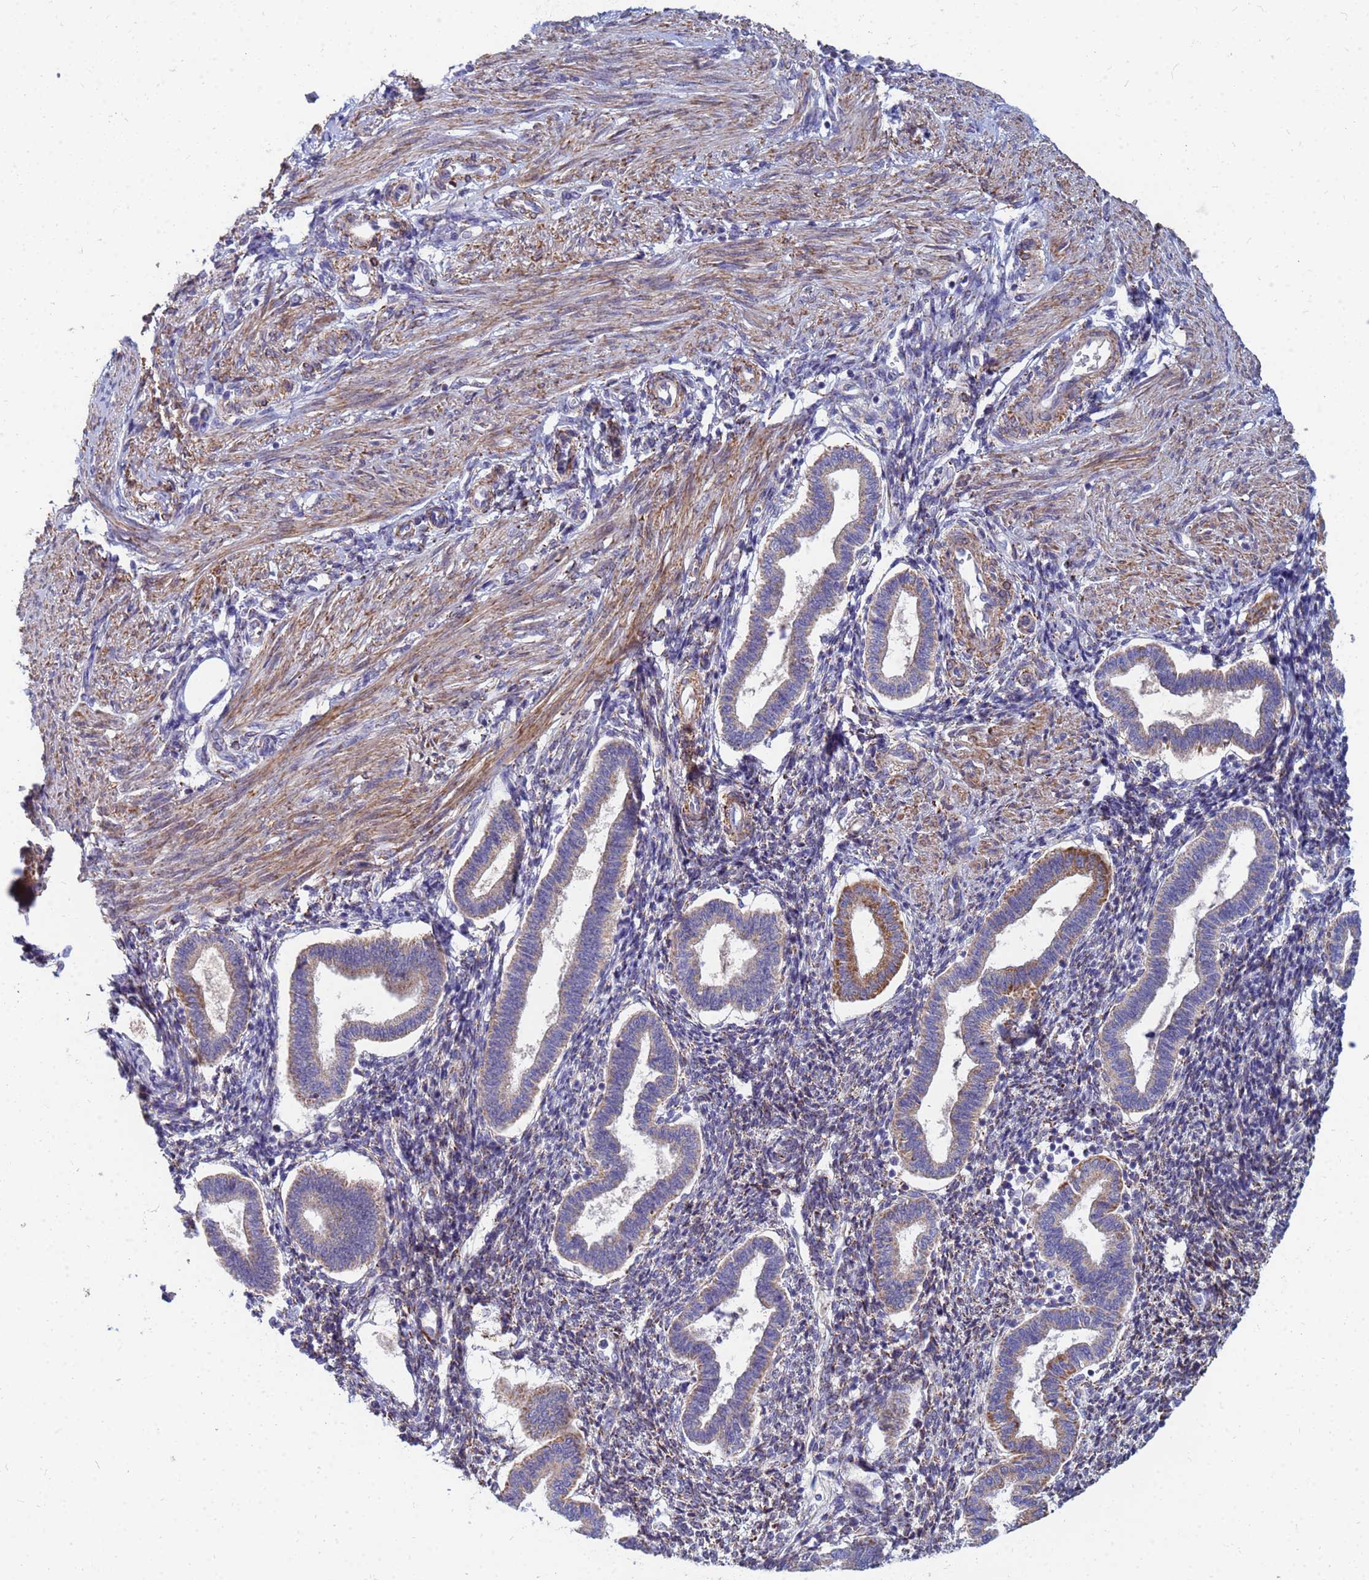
{"staining": {"intensity": "weak", "quantity": "<25%", "location": "cytoplasmic/membranous"}, "tissue": "endometrium", "cell_type": "Cells in endometrial stroma", "image_type": "normal", "snomed": [{"axis": "morphology", "description": "Normal tissue, NOS"}, {"axis": "topography", "description": "Endometrium"}], "caption": "Photomicrograph shows no significant protein staining in cells in endometrial stroma of unremarkable endometrium. (DAB immunohistochemistry visualized using brightfield microscopy, high magnification).", "gene": "SDR39U1", "patient": {"sex": "female", "age": 24}}